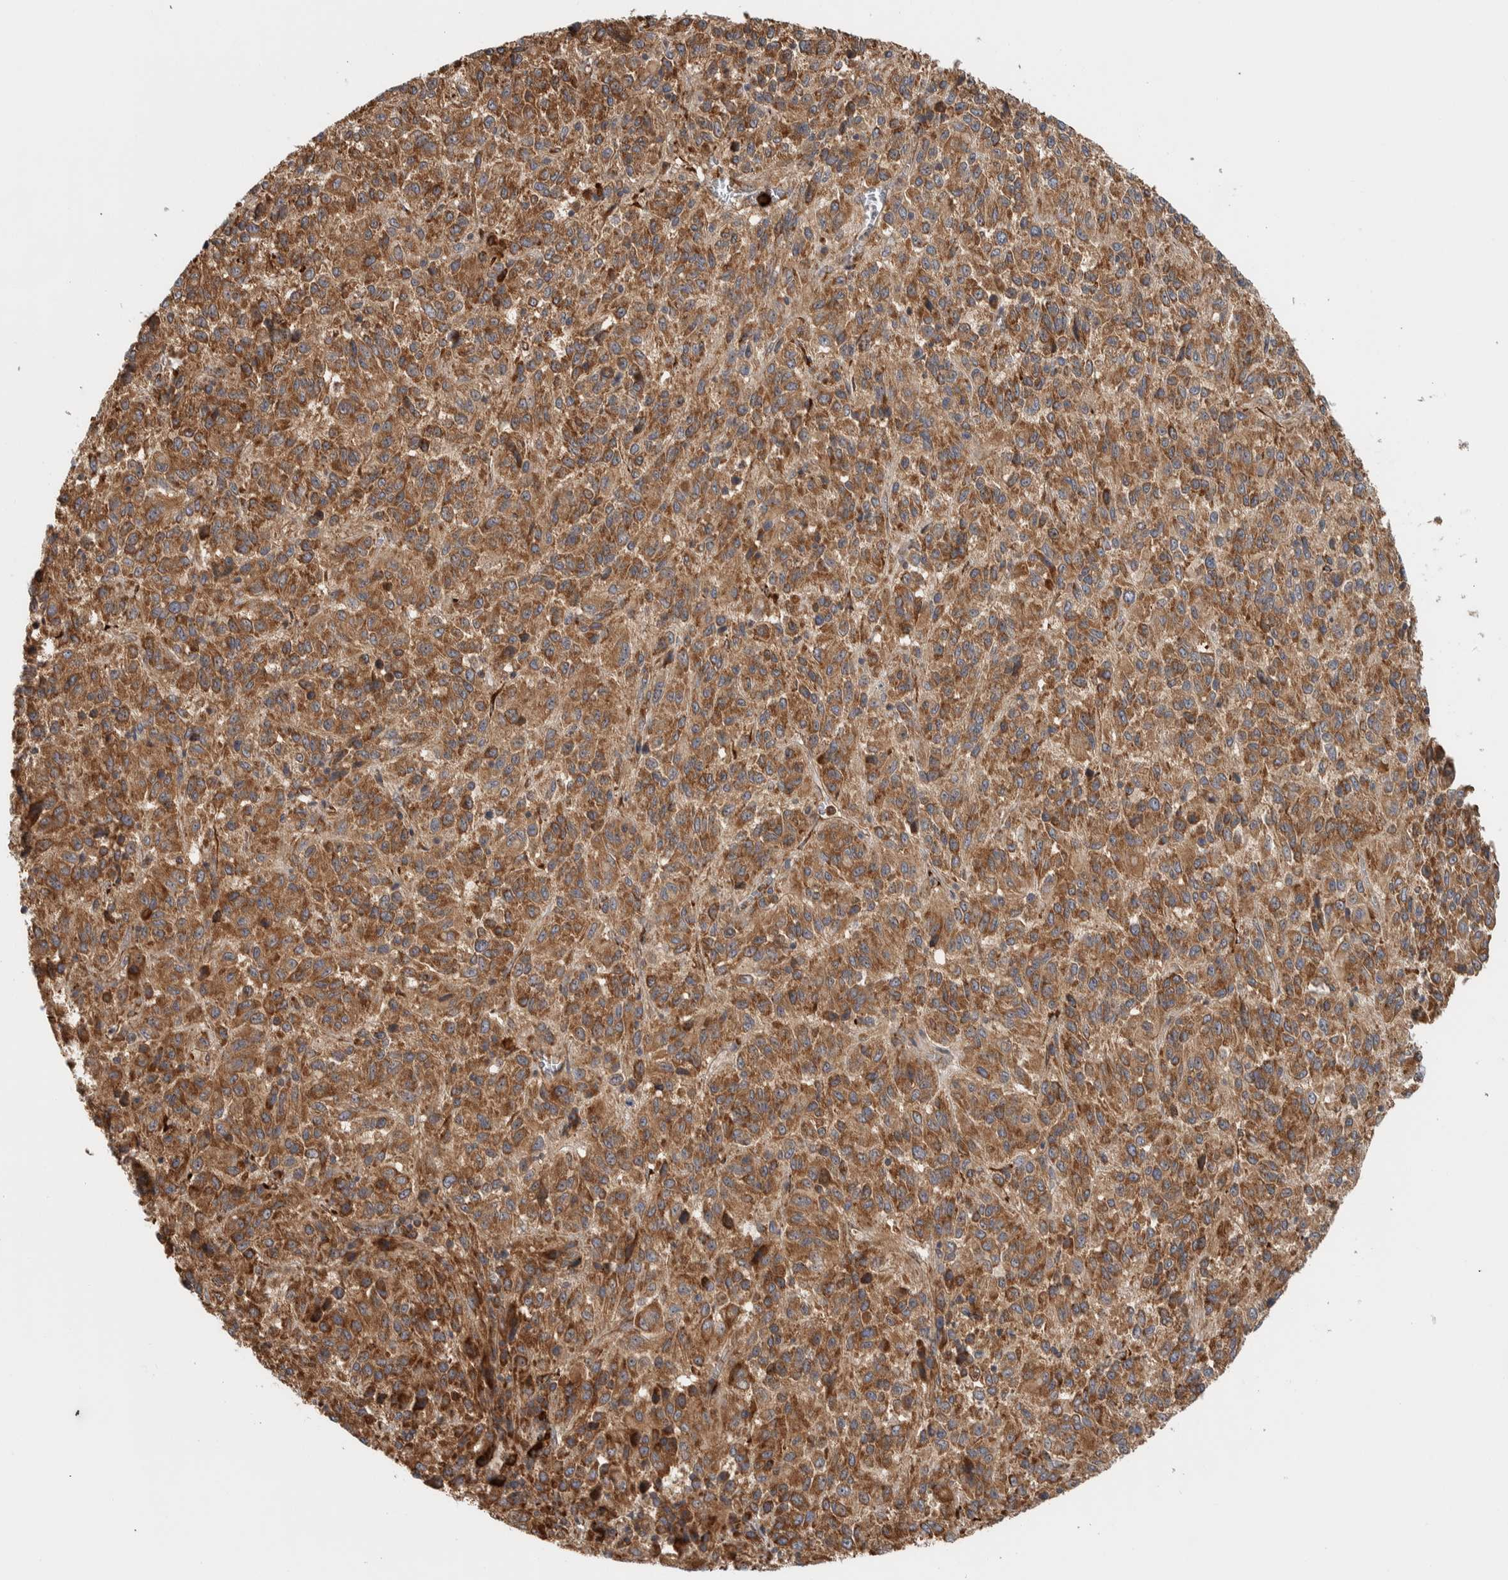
{"staining": {"intensity": "moderate", "quantity": ">75%", "location": "cytoplasmic/membranous"}, "tissue": "melanoma", "cell_type": "Tumor cells", "image_type": "cancer", "snomed": [{"axis": "morphology", "description": "Malignant melanoma, Metastatic site"}, {"axis": "topography", "description": "Lung"}], "caption": "Immunohistochemical staining of malignant melanoma (metastatic site) reveals moderate cytoplasmic/membranous protein positivity in approximately >75% of tumor cells.", "gene": "EIF3H", "patient": {"sex": "male", "age": 64}}